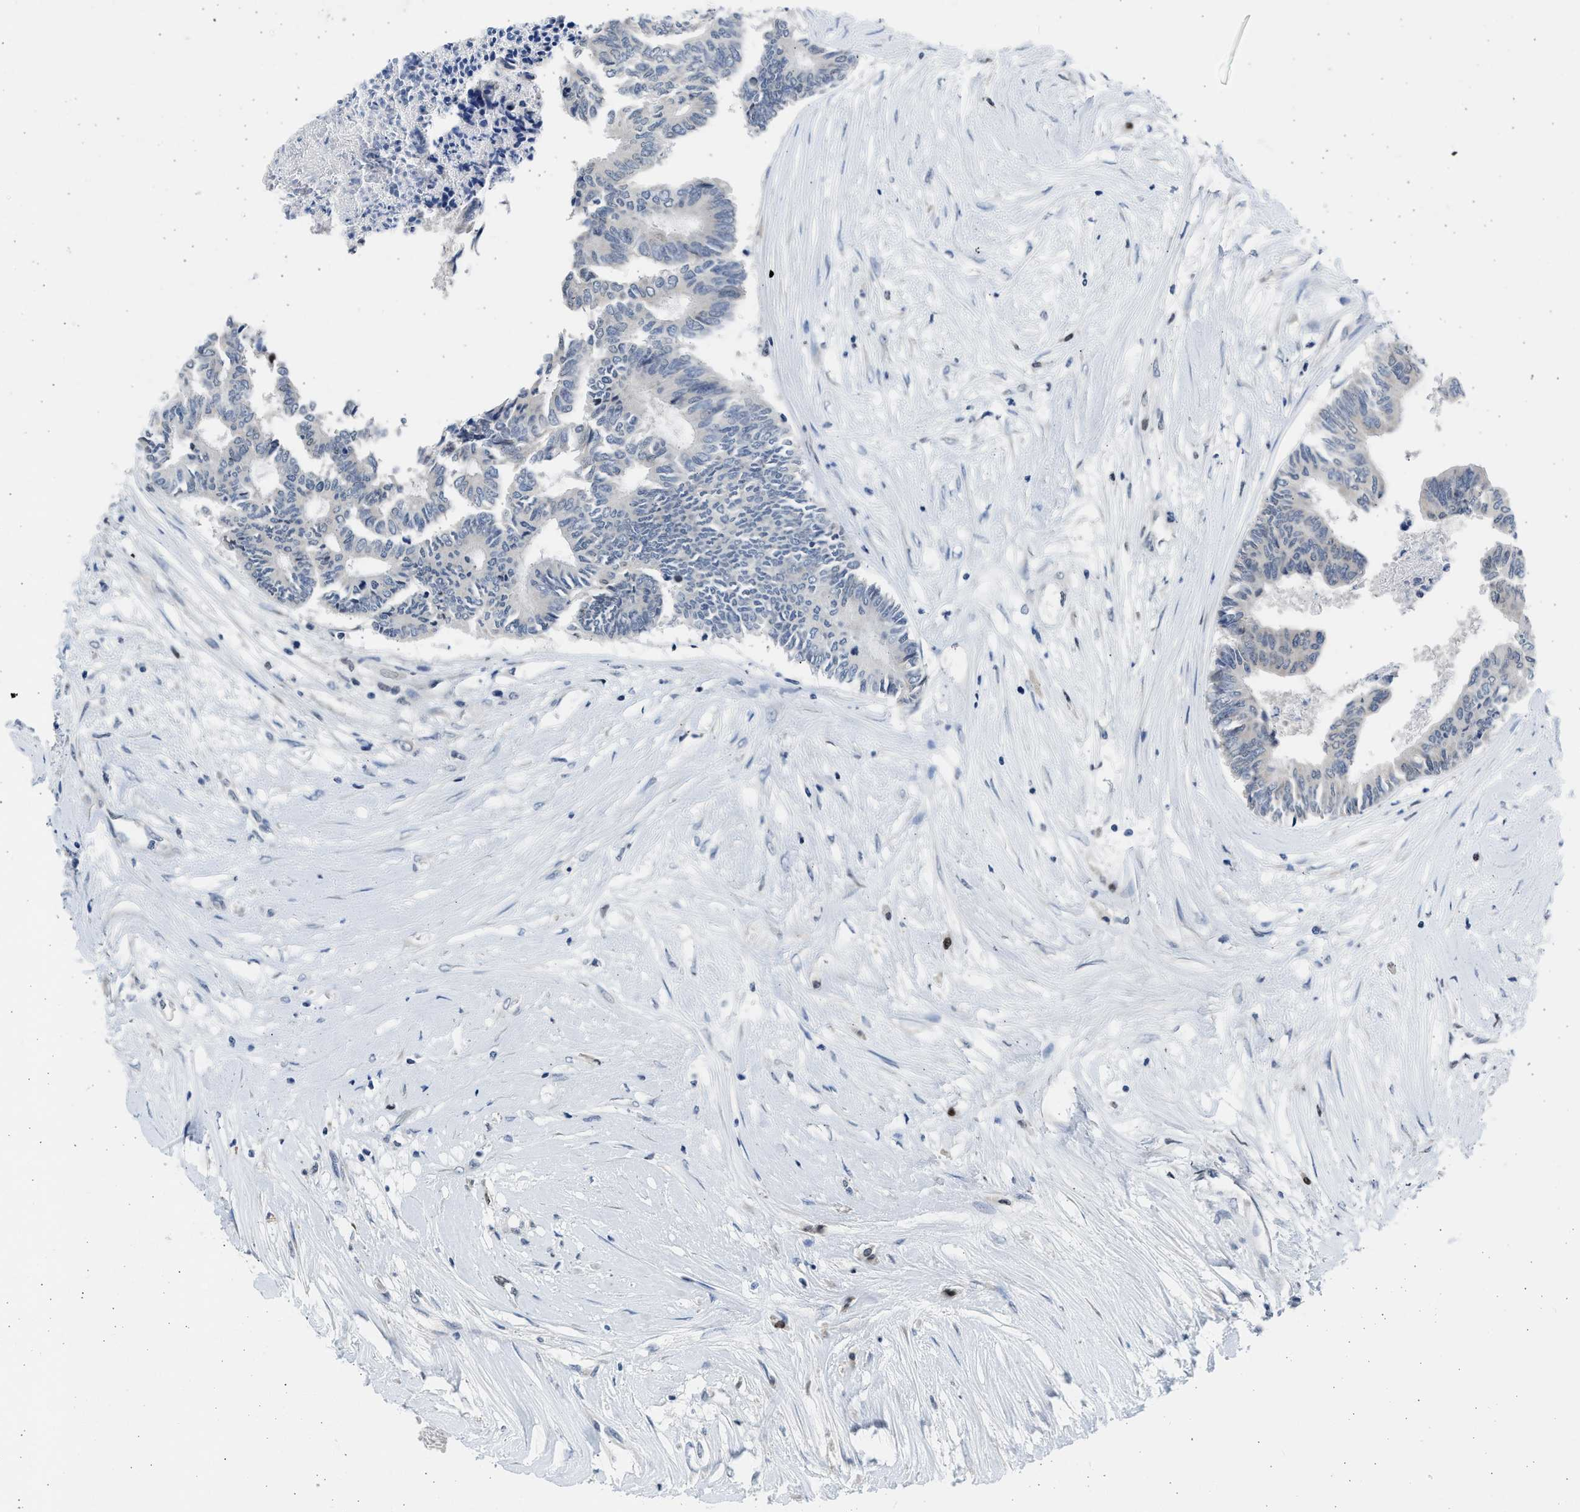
{"staining": {"intensity": "weak", "quantity": "<25%", "location": "nuclear"}, "tissue": "colorectal cancer", "cell_type": "Tumor cells", "image_type": "cancer", "snomed": [{"axis": "morphology", "description": "Adenocarcinoma, NOS"}, {"axis": "topography", "description": "Rectum"}], "caption": "An image of human colorectal adenocarcinoma is negative for staining in tumor cells.", "gene": "HMGN3", "patient": {"sex": "male", "age": 63}}